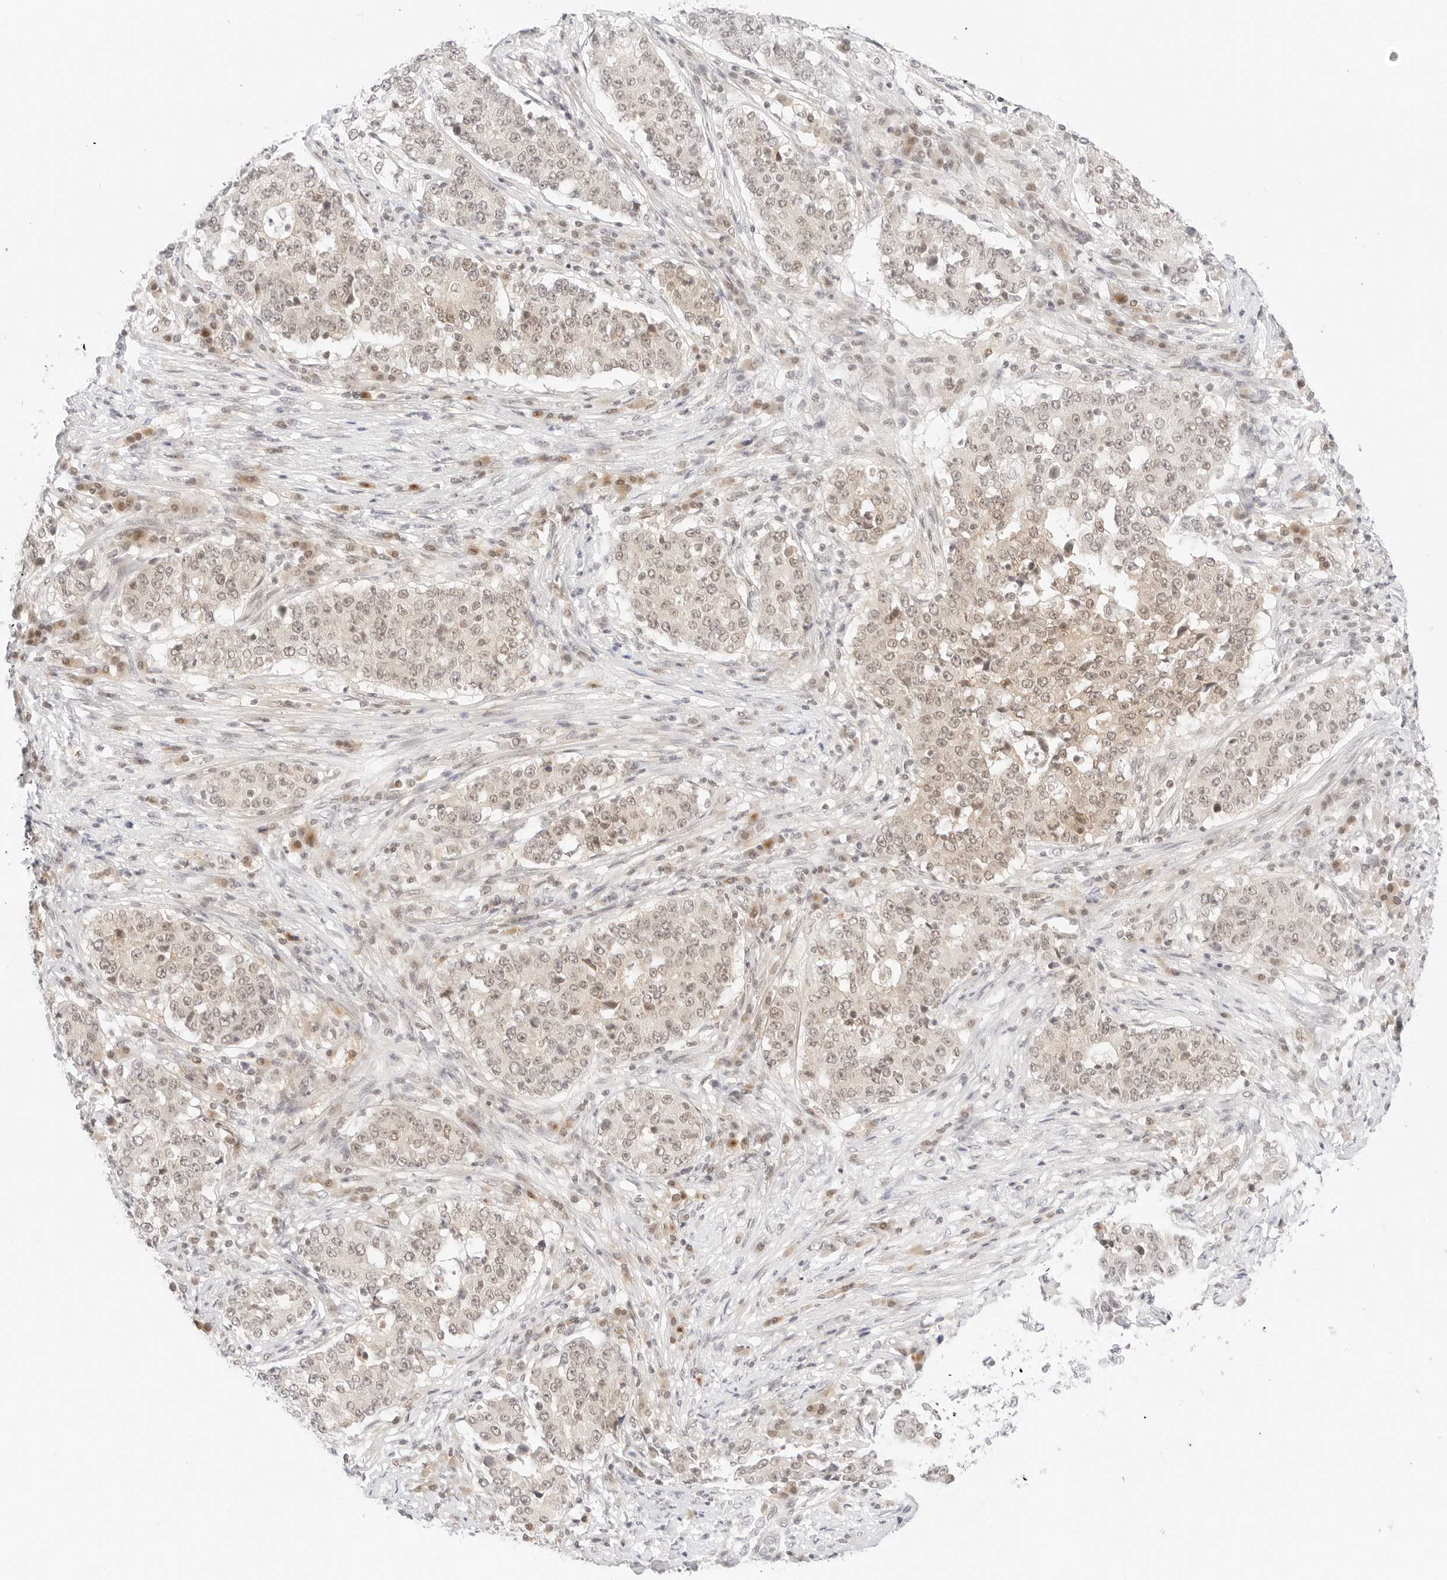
{"staining": {"intensity": "weak", "quantity": "<25%", "location": "nuclear"}, "tissue": "stomach cancer", "cell_type": "Tumor cells", "image_type": "cancer", "snomed": [{"axis": "morphology", "description": "Adenocarcinoma, NOS"}, {"axis": "topography", "description": "Stomach"}], "caption": "Tumor cells show no significant protein staining in stomach adenocarcinoma.", "gene": "POLR3C", "patient": {"sex": "male", "age": 59}}